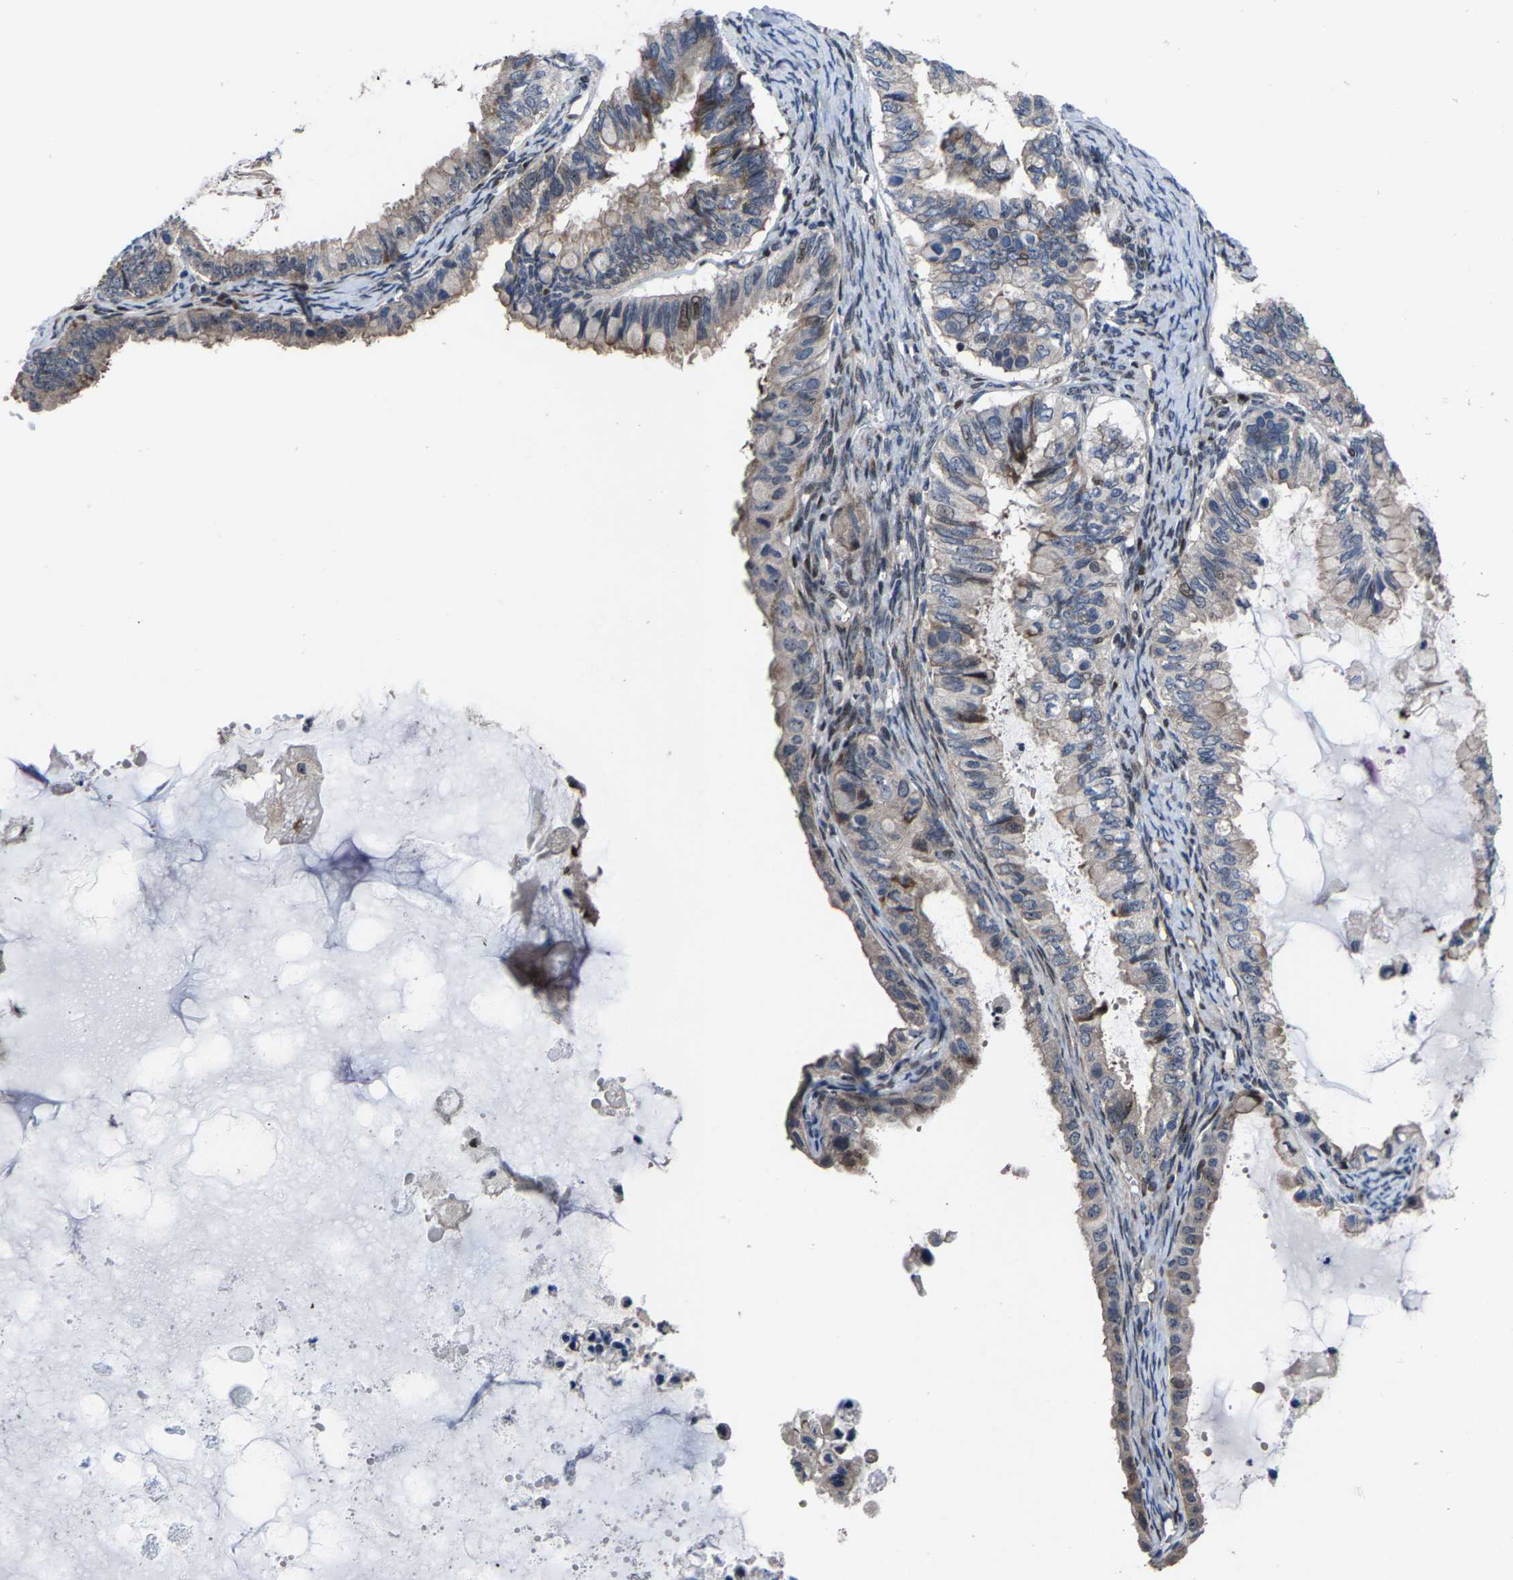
{"staining": {"intensity": "weak", "quantity": "<25%", "location": "cytoplasmic/membranous,nuclear"}, "tissue": "ovarian cancer", "cell_type": "Tumor cells", "image_type": "cancer", "snomed": [{"axis": "morphology", "description": "Cystadenocarcinoma, mucinous, NOS"}, {"axis": "topography", "description": "Ovary"}], "caption": "Tumor cells show no significant protein staining in ovarian cancer (mucinous cystadenocarcinoma). (Immunohistochemistry, brightfield microscopy, high magnification).", "gene": "HAUS6", "patient": {"sex": "female", "age": 80}}